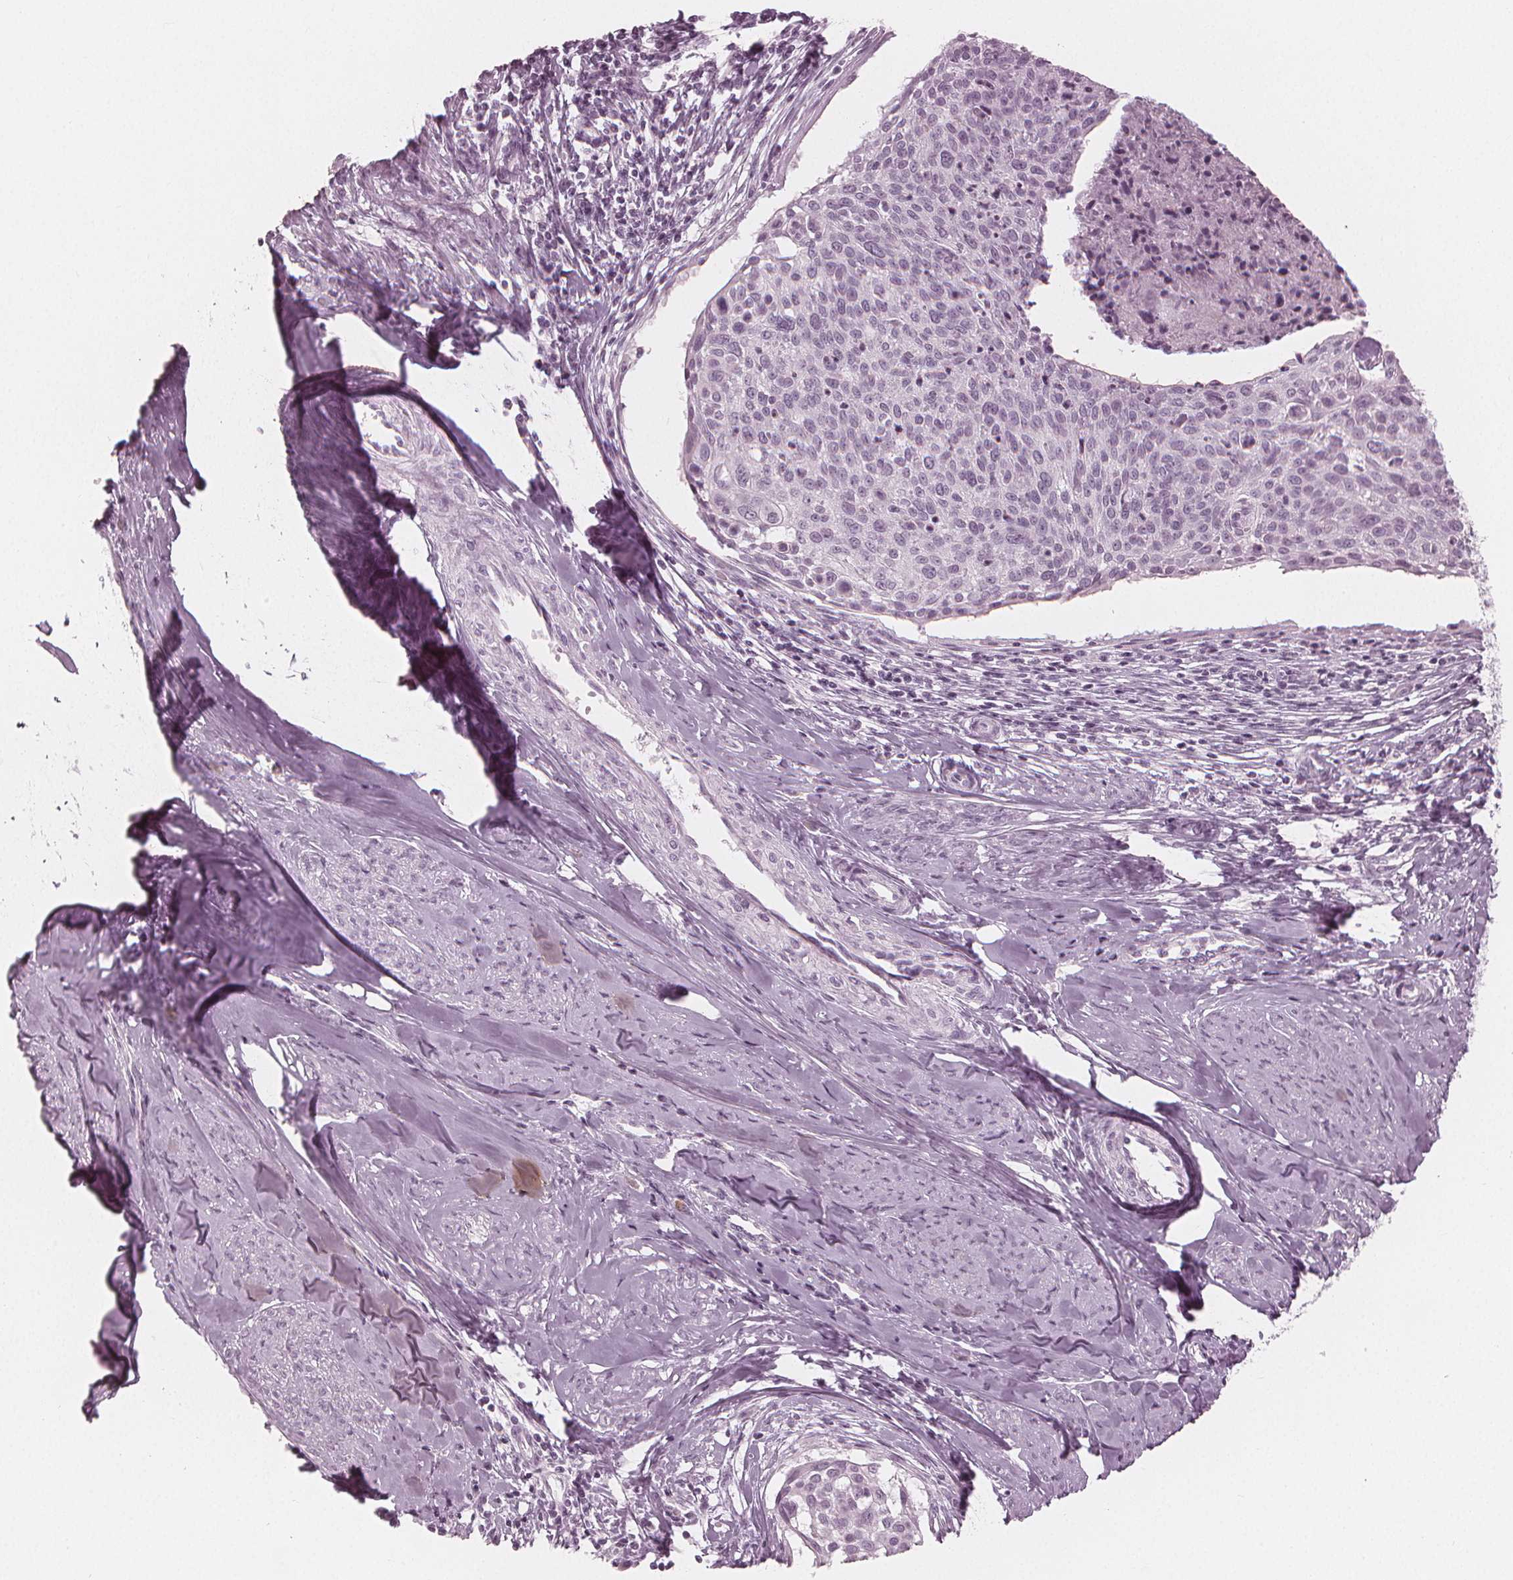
{"staining": {"intensity": "negative", "quantity": "none", "location": "none"}, "tissue": "cervical cancer", "cell_type": "Tumor cells", "image_type": "cancer", "snomed": [{"axis": "morphology", "description": "Squamous cell carcinoma, NOS"}, {"axis": "topography", "description": "Cervix"}], "caption": "Immunohistochemistry (IHC) of cervical squamous cell carcinoma exhibits no expression in tumor cells.", "gene": "PAEP", "patient": {"sex": "female", "age": 49}}